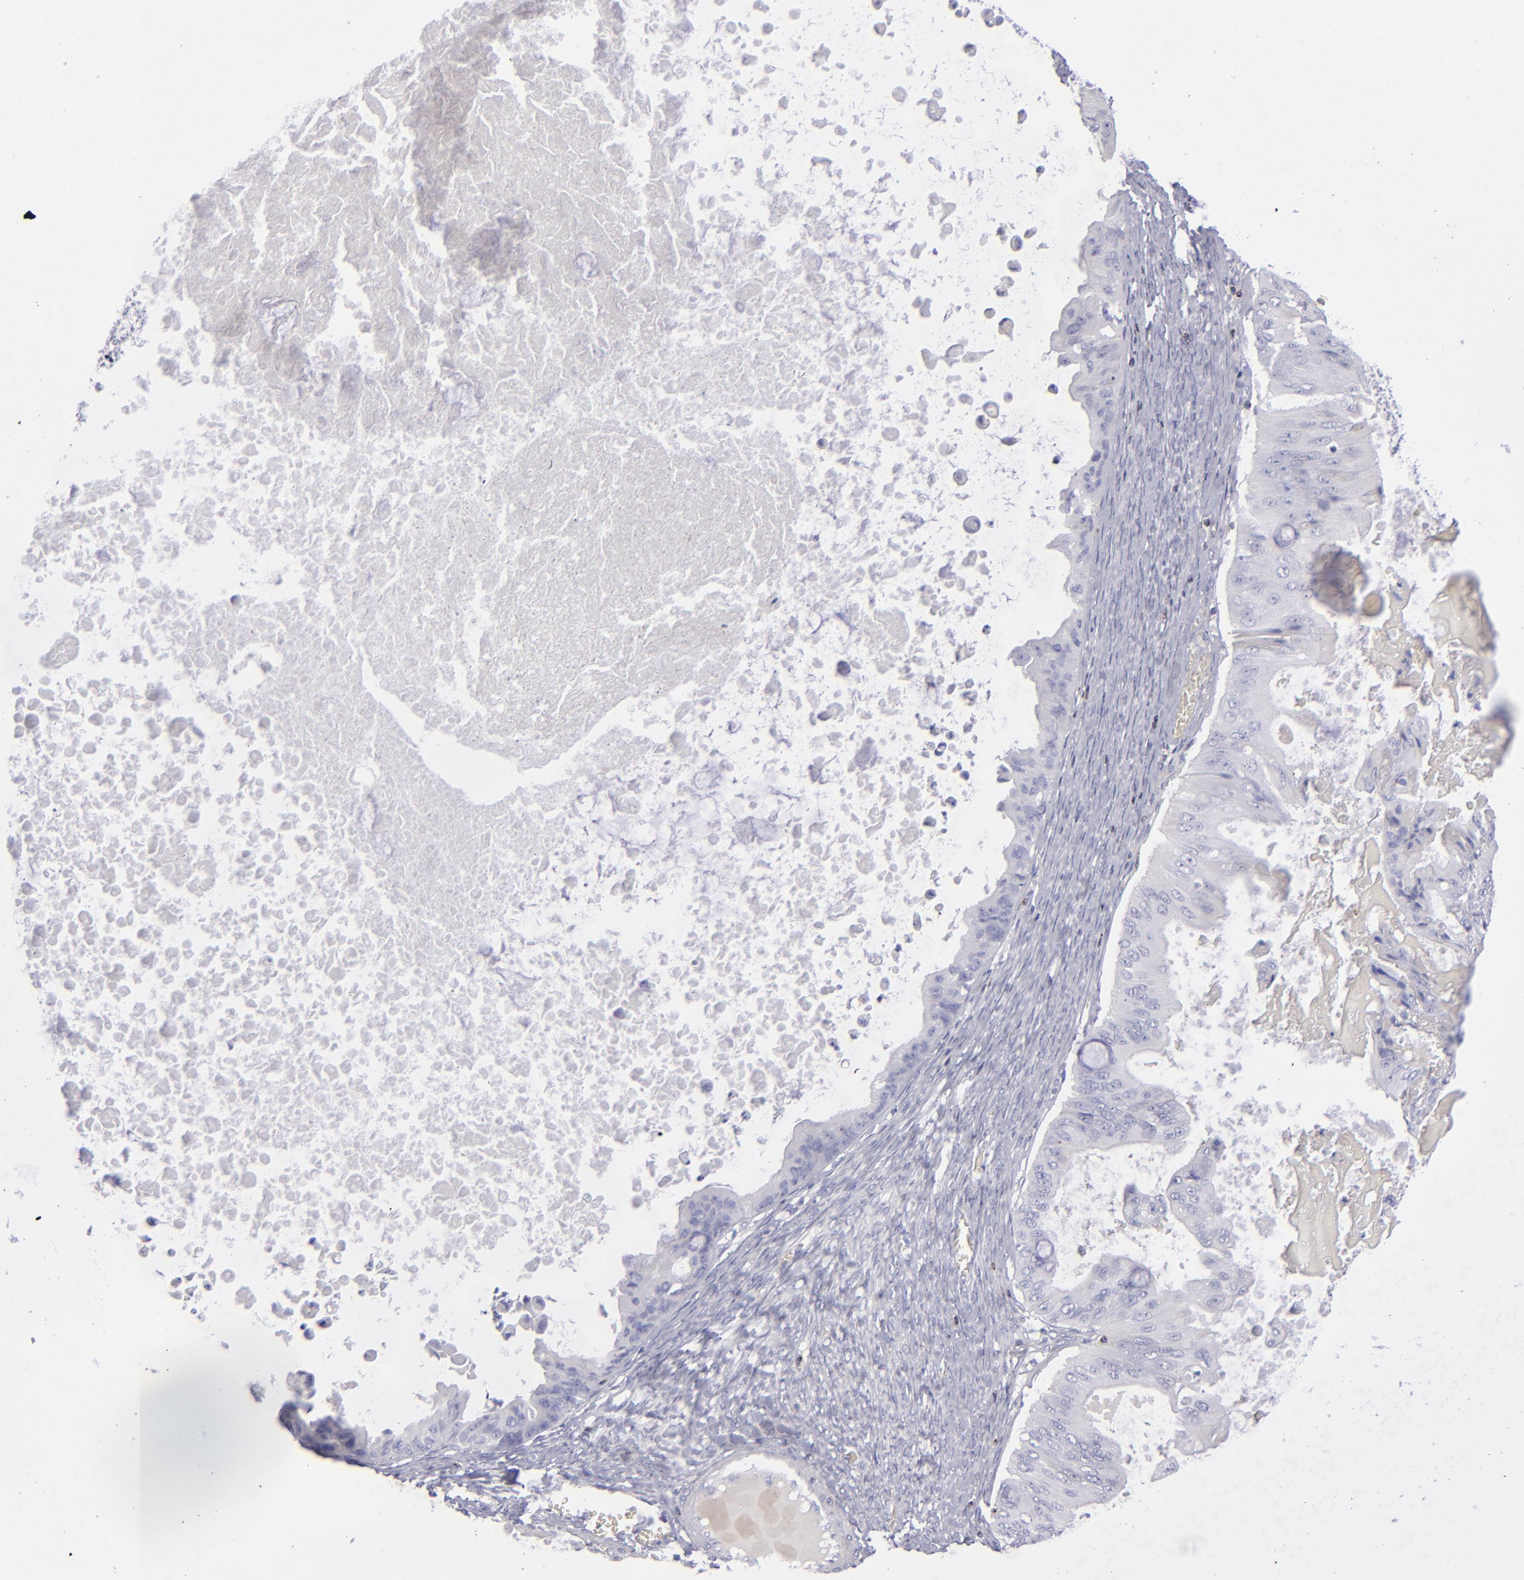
{"staining": {"intensity": "negative", "quantity": "none", "location": "none"}, "tissue": "ovarian cancer", "cell_type": "Tumor cells", "image_type": "cancer", "snomed": [{"axis": "morphology", "description": "Cystadenocarcinoma, mucinous, NOS"}, {"axis": "topography", "description": "Ovary"}], "caption": "Immunohistochemical staining of human ovarian cancer (mucinous cystadenocarcinoma) reveals no significant staining in tumor cells.", "gene": "CD2", "patient": {"sex": "female", "age": 37}}